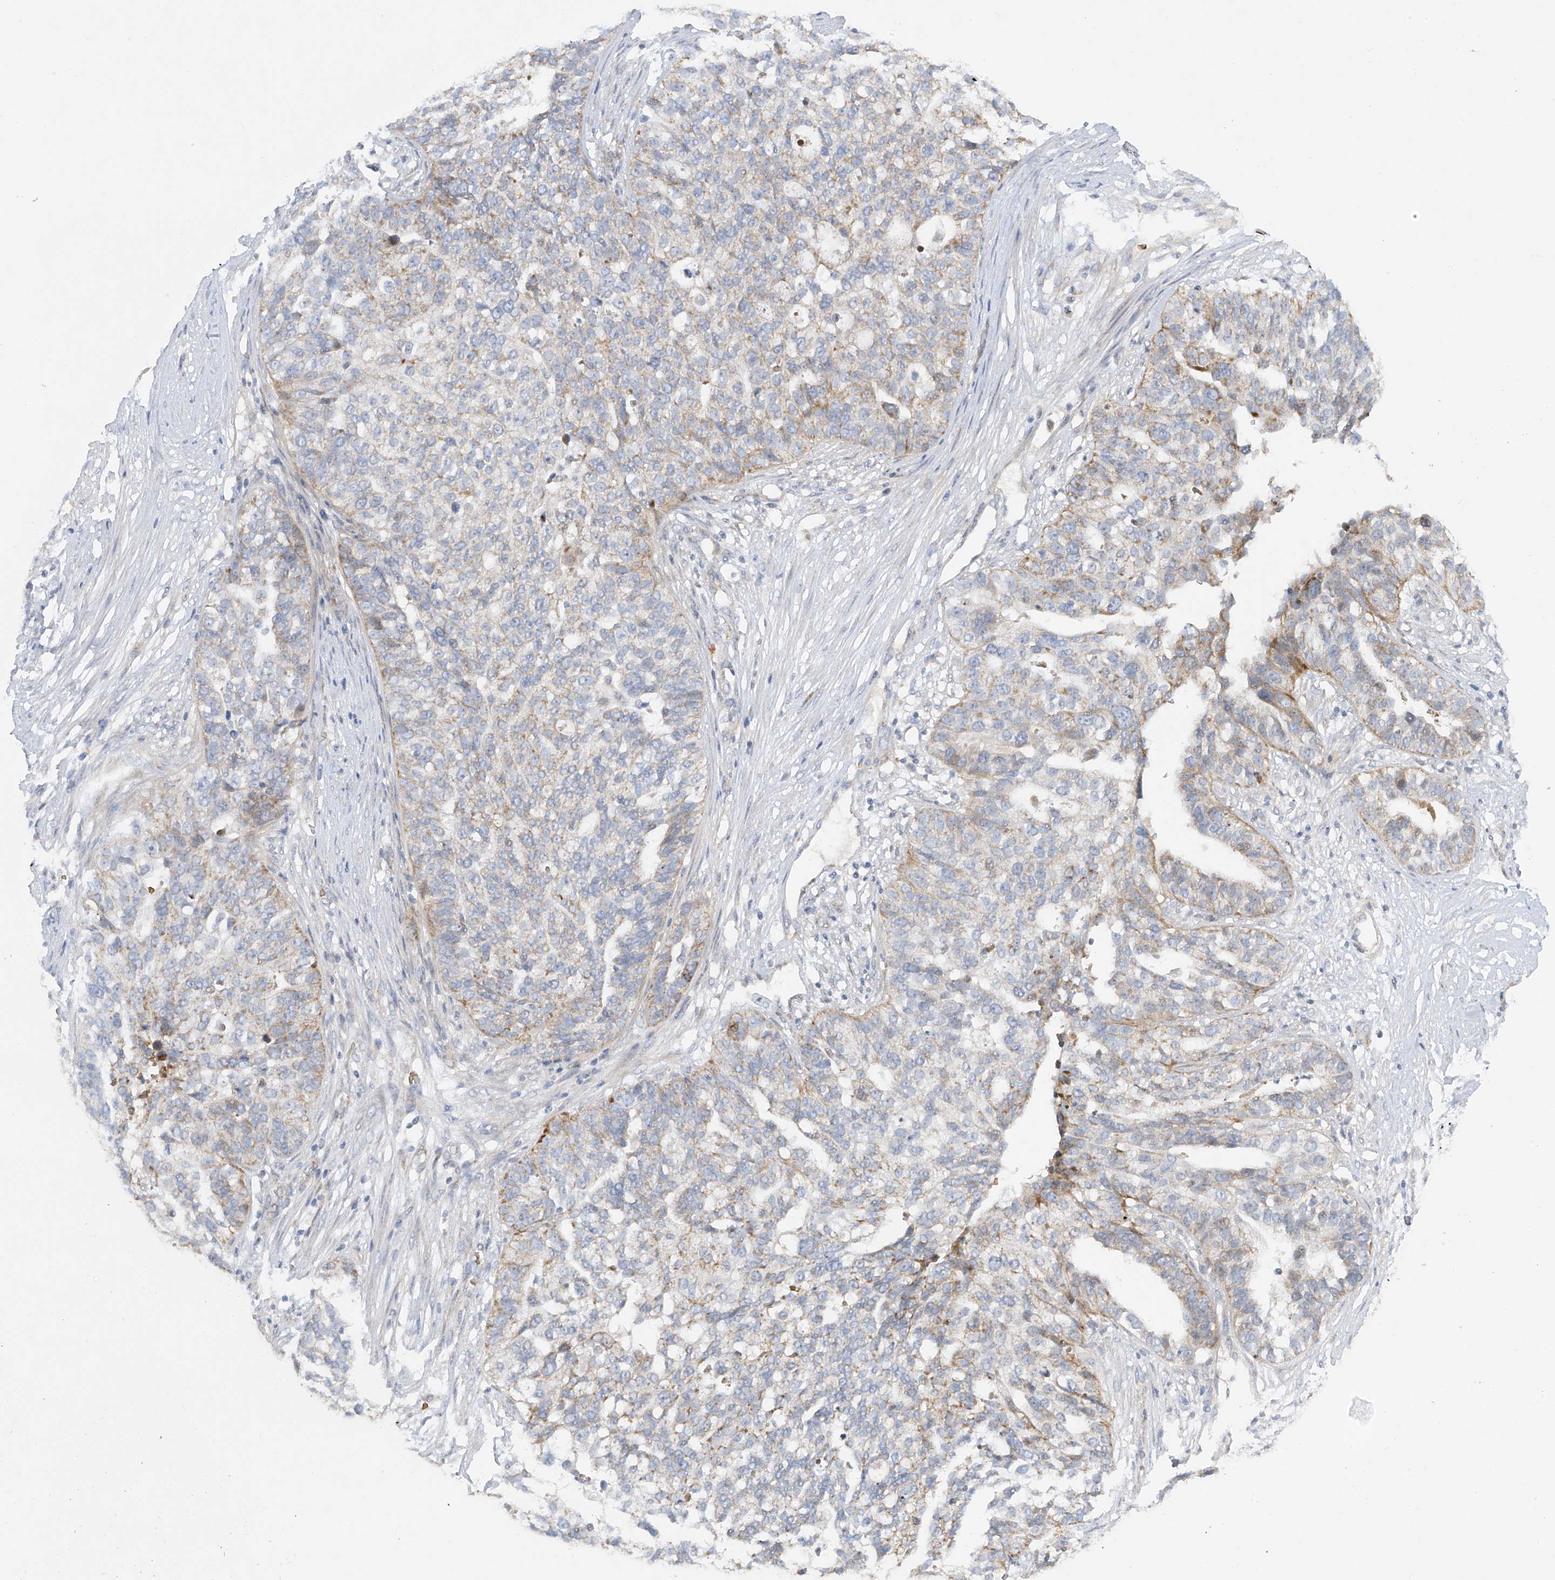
{"staining": {"intensity": "weak", "quantity": "<25%", "location": "cytoplasmic/membranous"}, "tissue": "ovarian cancer", "cell_type": "Tumor cells", "image_type": "cancer", "snomed": [{"axis": "morphology", "description": "Cystadenocarcinoma, serous, NOS"}, {"axis": "topography", "description": "Ovary"}], "caption": "Tumor cells are negative for brown protein staining in ovarian serous cystadenocarcinoma.", "gene": "METTL18", "patient": {"sex": "female", "age": 59}}